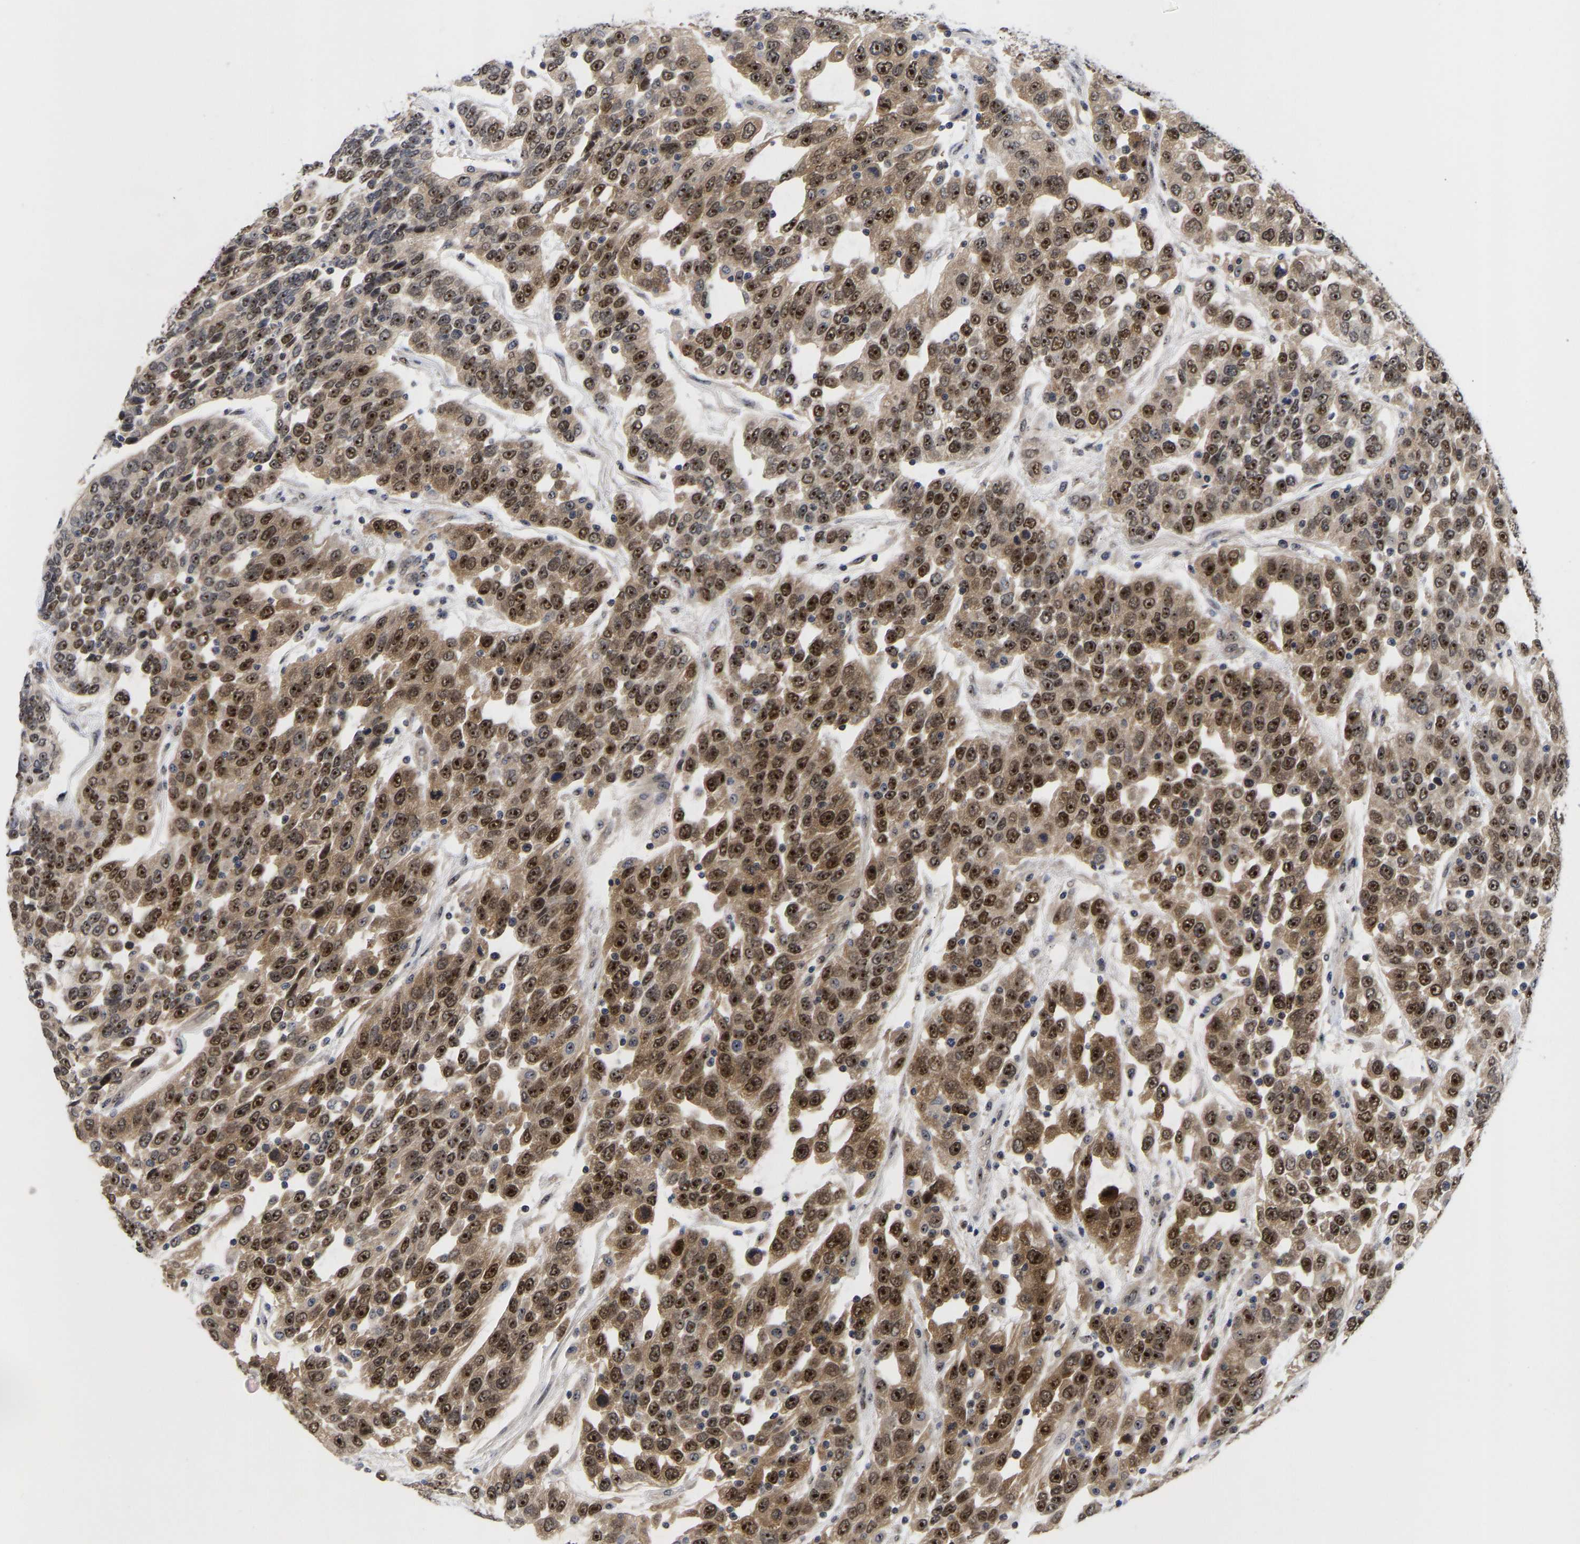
{"staining": {"intensity": "strong", "quantity": ">75%", "location": "cytoplasmic/membranous,nuclear"}, "tissue": "urothelial cancer", "cell_type": "Tumor cells", "image_type": "cancer", "snomed": [{"axis": "morphology", "description": "Urothelial carcinoma, High grade"}, {"axis": "topography", "description": "Urinary bladder"}], "caption": "Immunohistochemistry photomicrograph of neoplastic tissue: human urothelial carcinoma (high-grade) stained using immunohistochemistry displays high levels of strong protein expression localized specifically in the cytoplasmic/membranous and nuclear of tumor cells, appearing as a cytoplasmic/membranous and nuclear brown color.", "gene": "NLE1", "patient": {"sex": "female", "age": 80}}